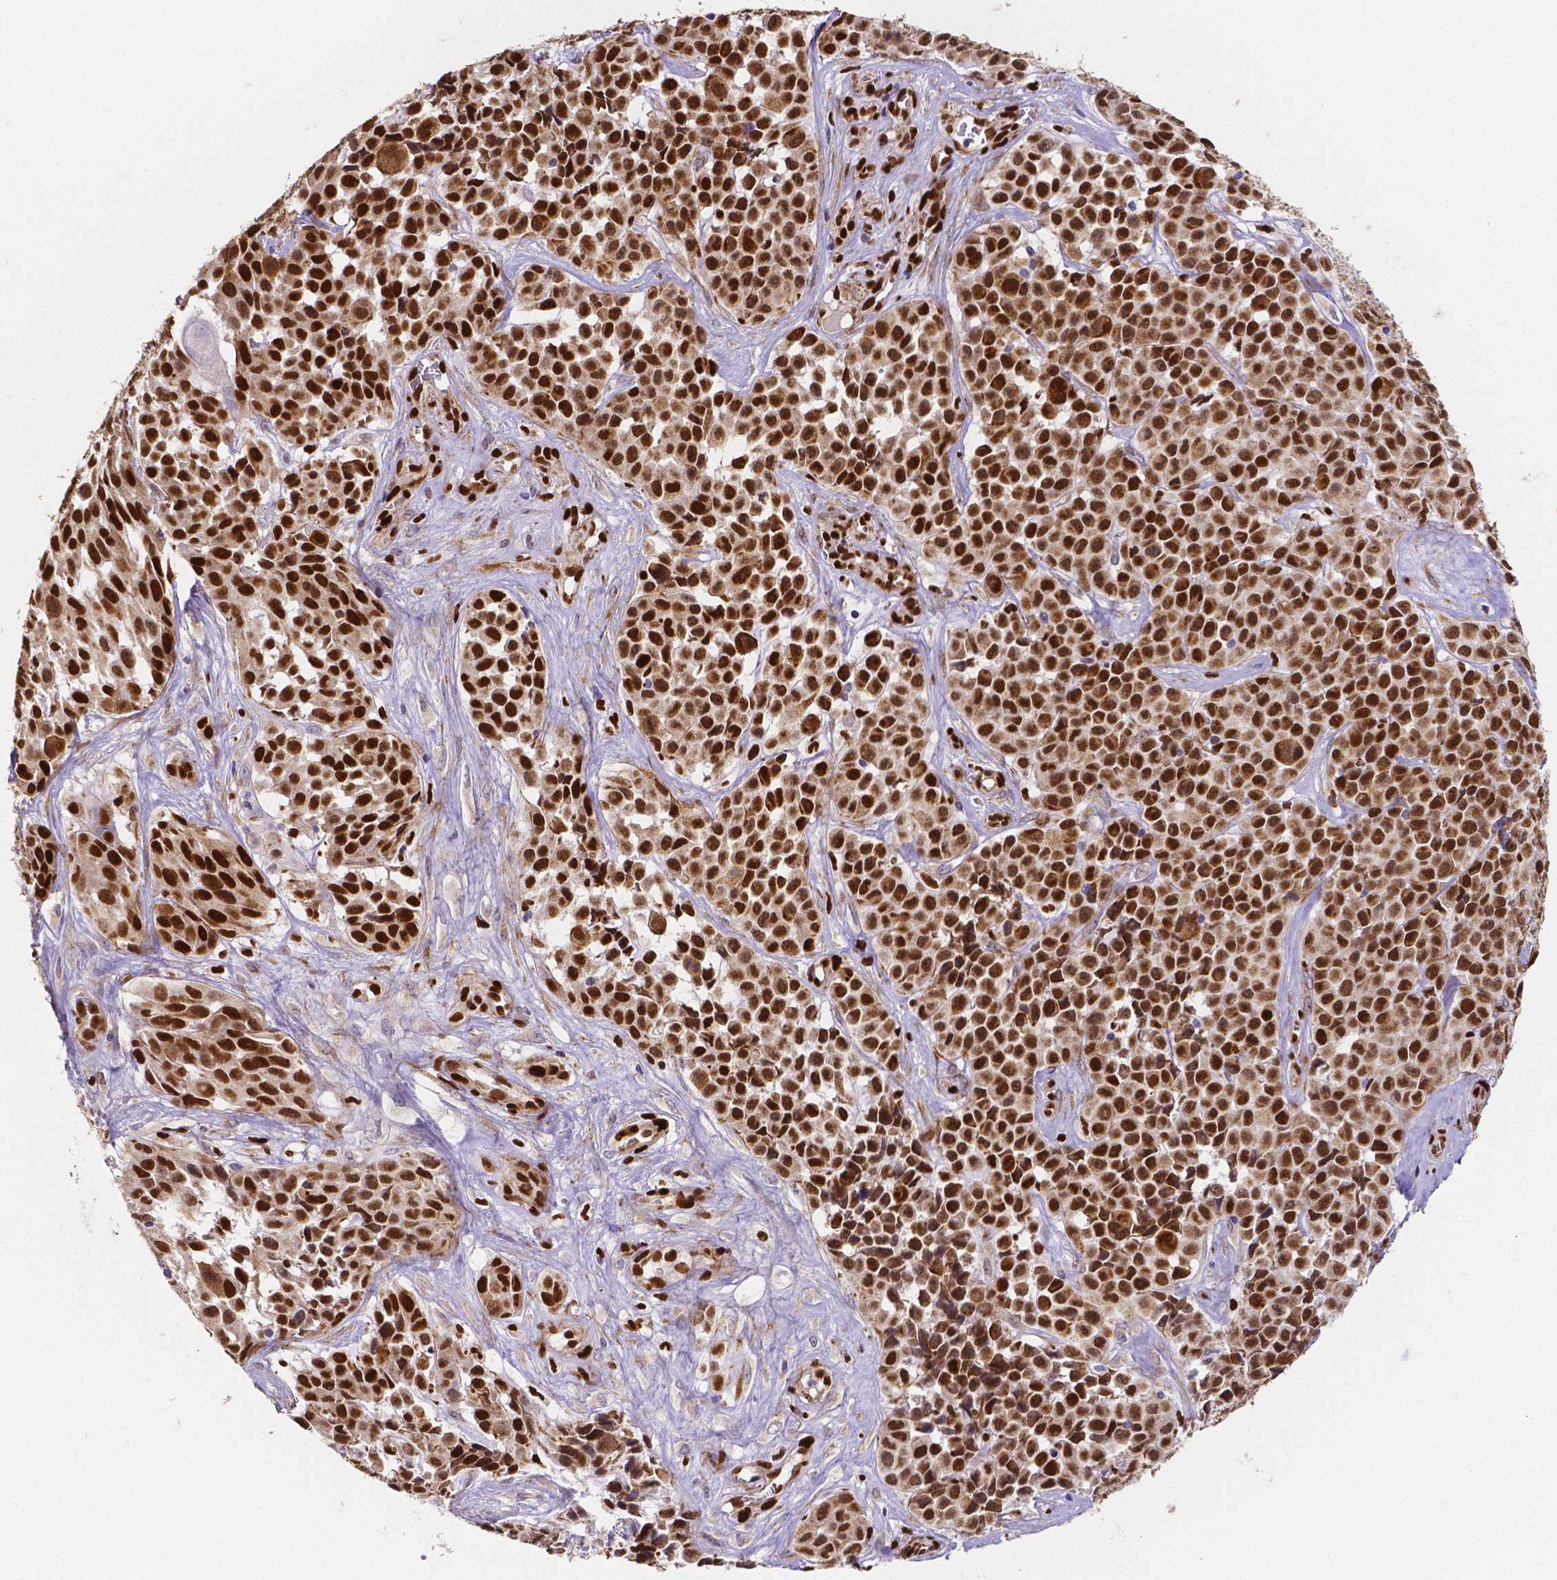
{"staining": {"intensity": "strong", "quantity": ">75%", "location": "nuclear"}, "tissue": "melanoma", "cell_type": "Tumor cells", "image_type": "cancer", "snomed": [{"axis": "morphology", "description": "Malignant melanoma, NOS"}, {"axis": "topography", "description": "Skin"}], "caption": "Brown immunohistochemical staining in human malignant melanoma exhibits strong nuclear expression in about >75% of tumor cells. (Brightfield microscopy of DAB IHC at high magnification).", "gene": "MEF2C", "patient": {"sex": "female", "age": 88}}